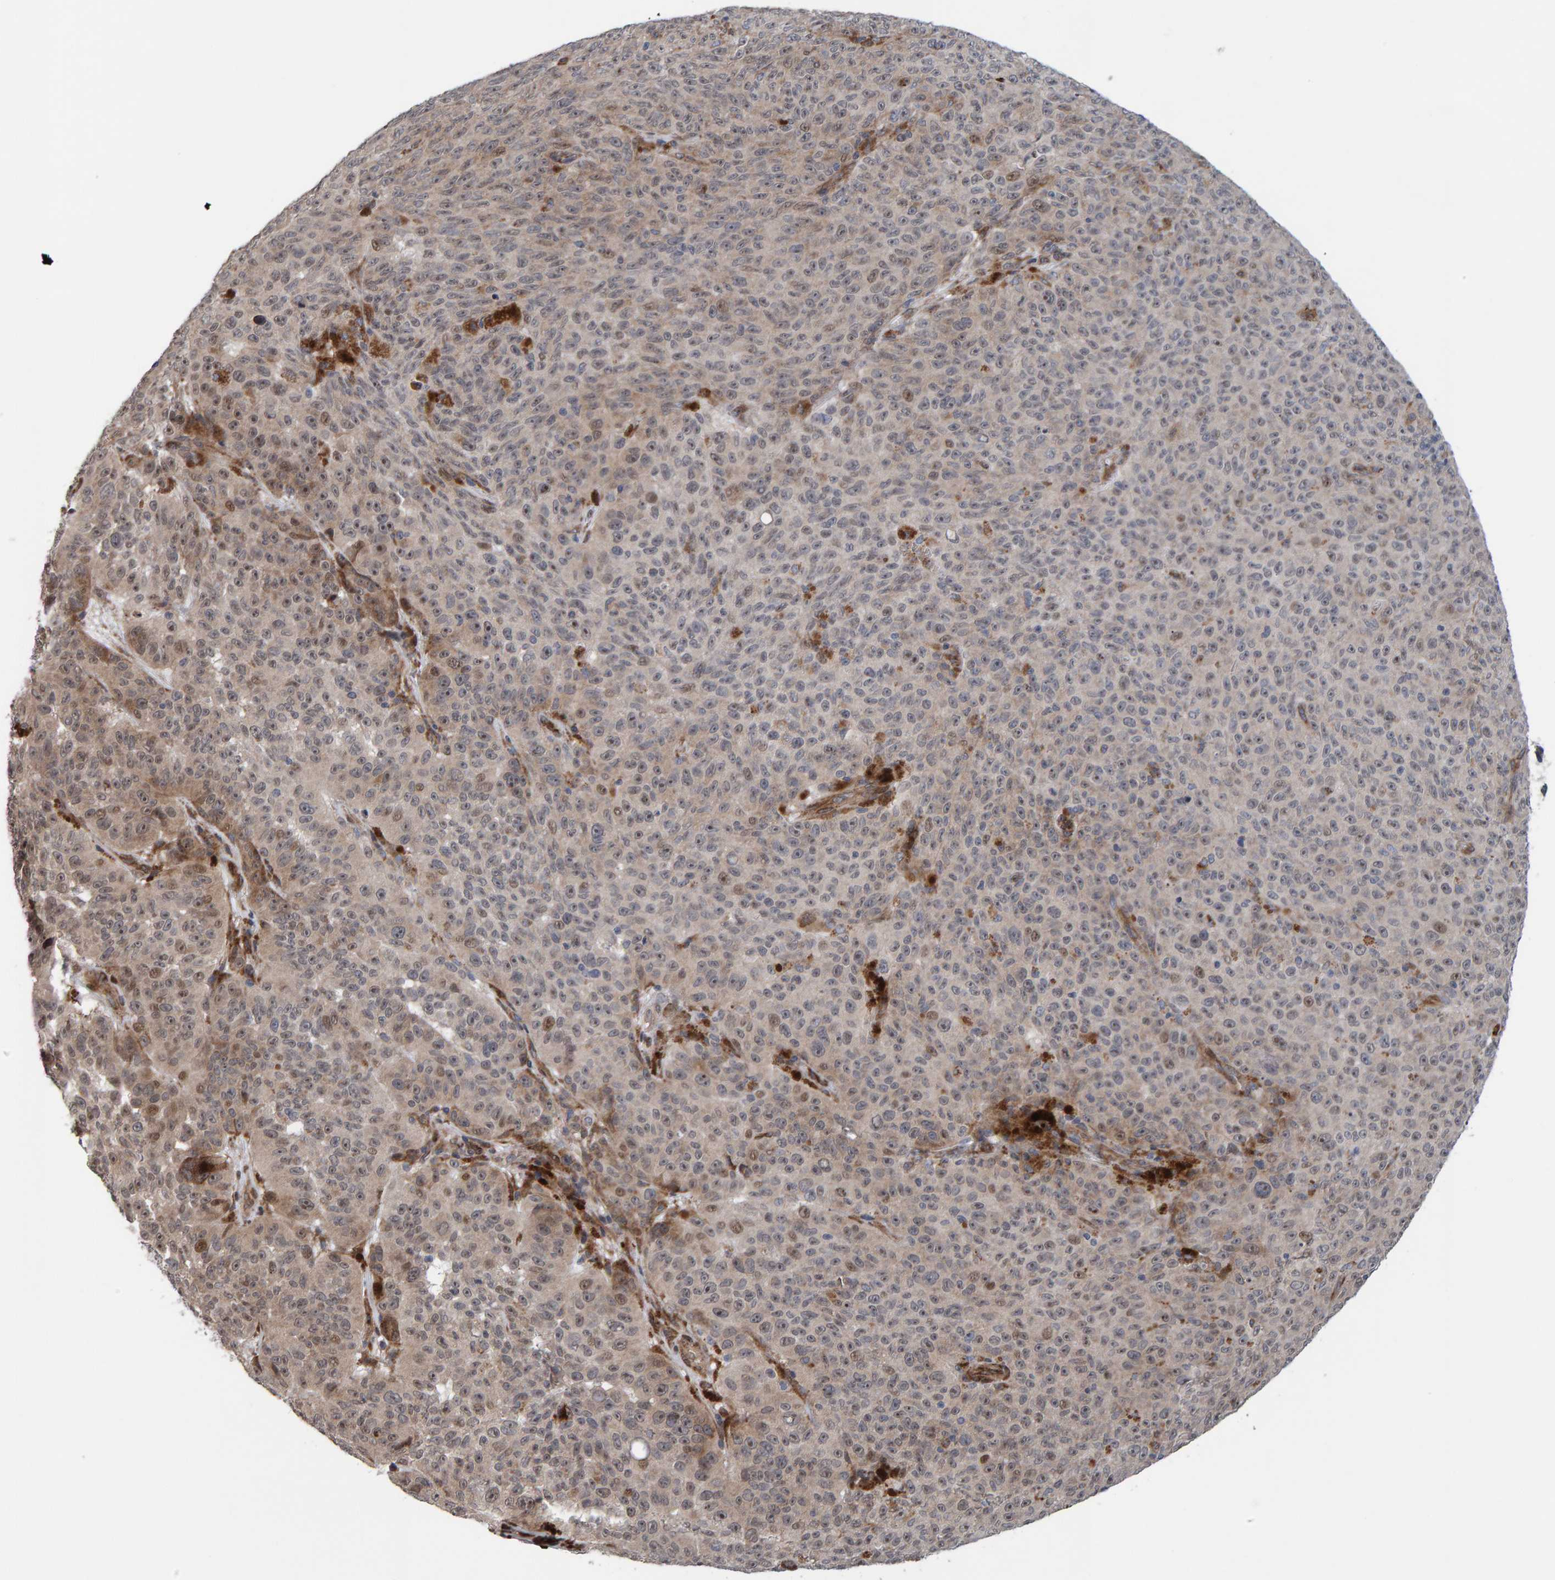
{"staining": {"intensity": "weak", "quantity": "25%-75%", "location": "cytoplasmic/membranous,nuclear"}, "tissue": "melanoma", "cell_type": "Tumor cells", "image_type": "cancer", "snomed": [{"axis": "morphology", "description": "Malignant melanoma, NOS"}, {"axis": "topography", "description": "Skin"}], "caption": "DAB (3,3'-diaminobenzidine) immunohistochemical staining of human melanoma reveals weak cytoplasmic/membranous and nuclear protein staining in about 25%-75% of tumor cells.", "gene": "MFSD6L", "patient": {"sex": "female", "age": 82}}